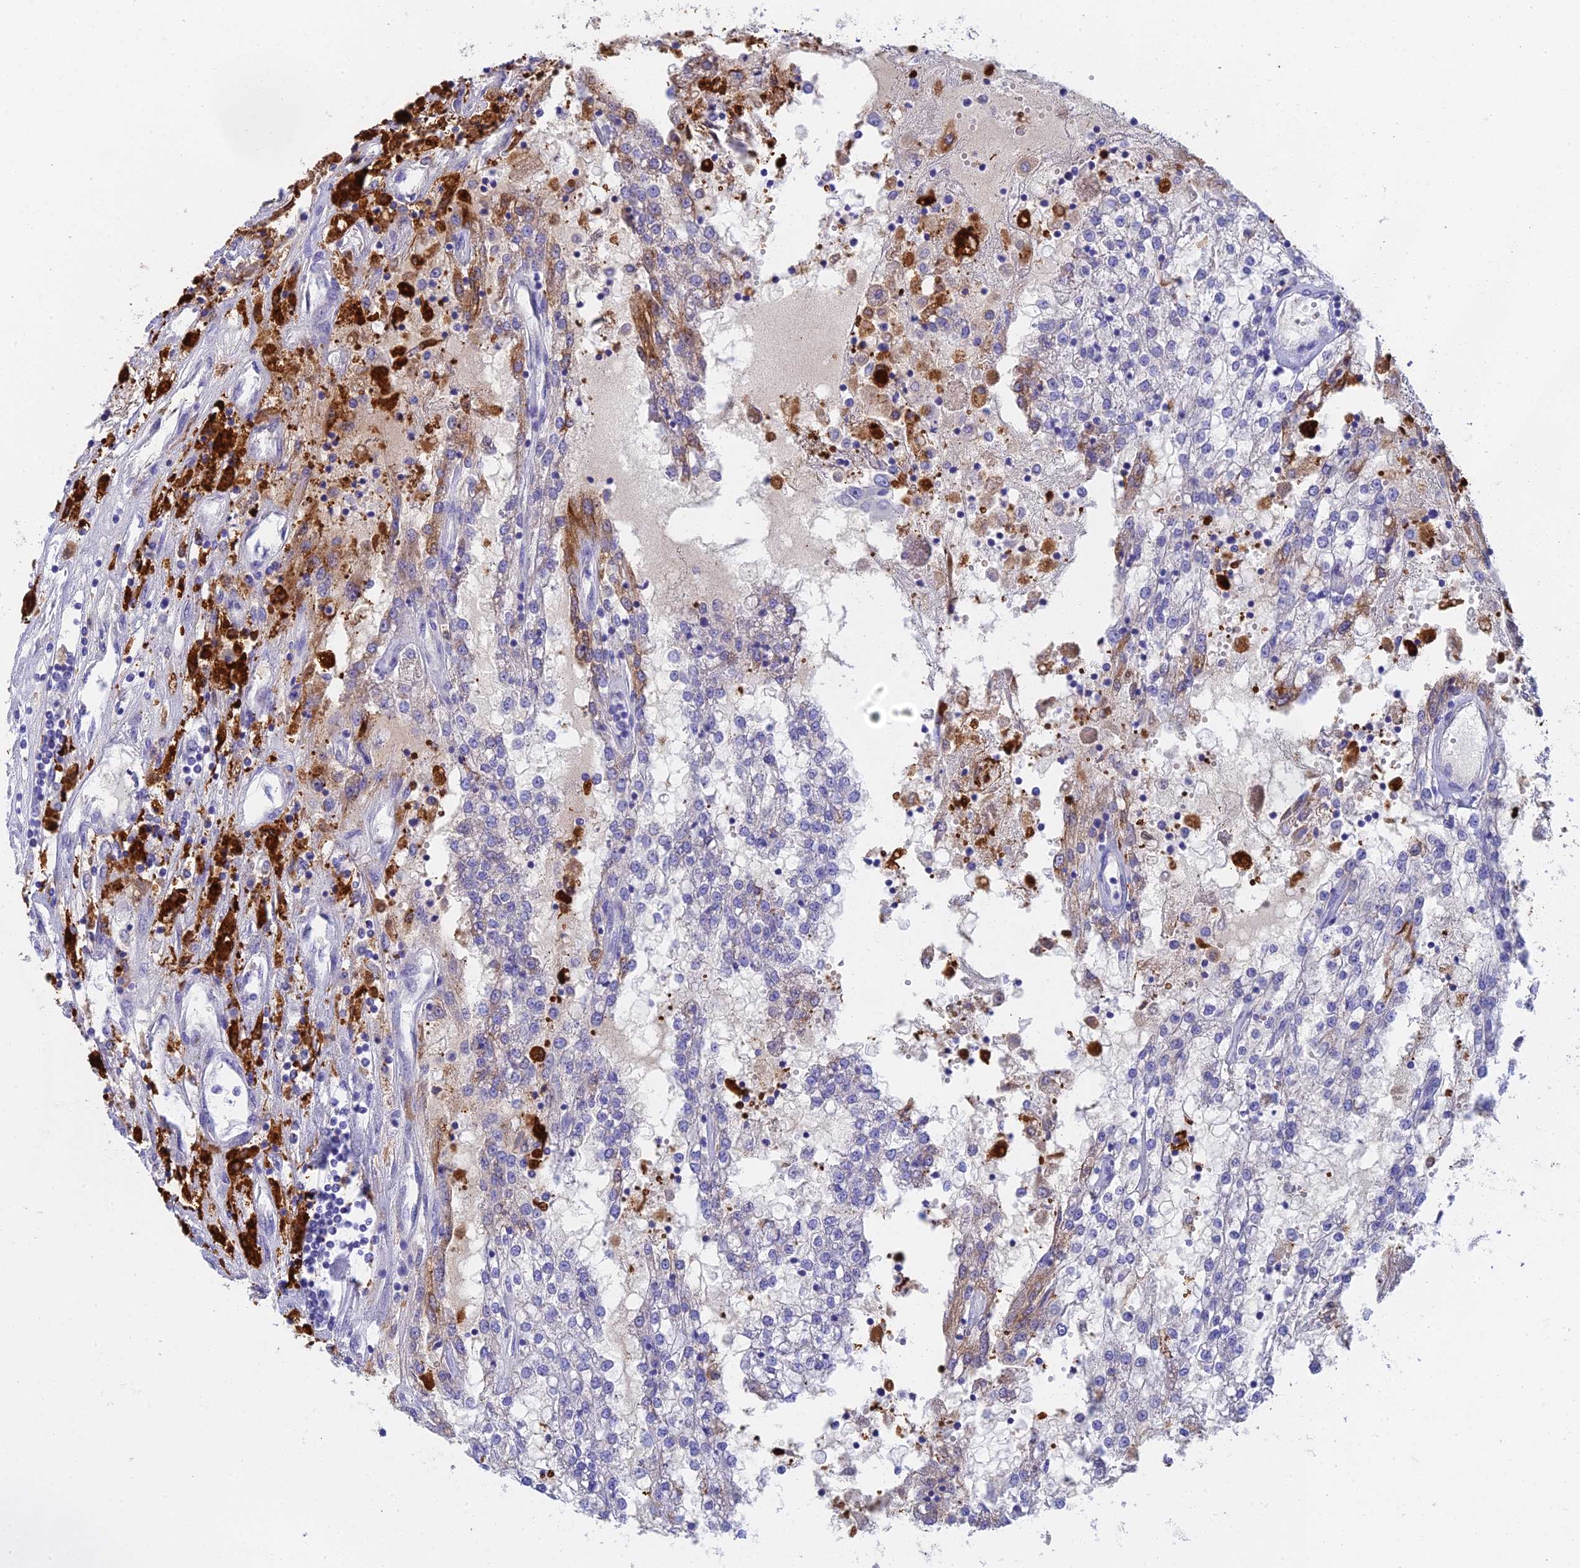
{"staining": {"intensity": "negative", "quantity": "none", "location": "none"}, "tissue": "renal cancer", "cell_type": "Tumor cells", "image_type": "cancer", "snomed": [{"axis": "morphology", "description": "Adenocarcinoma, NOS"}, {"axis": "topography", "description": "Kidney"}], "caption": "DAB (3,3'-diaminobenzidine) immunohistochemical staining of renal cancer (adenocarcinoma) reveals no significant staining in tumor cells.", "gene": "ADAMTS13", "patient": {"sex": "female", "age": 52}}